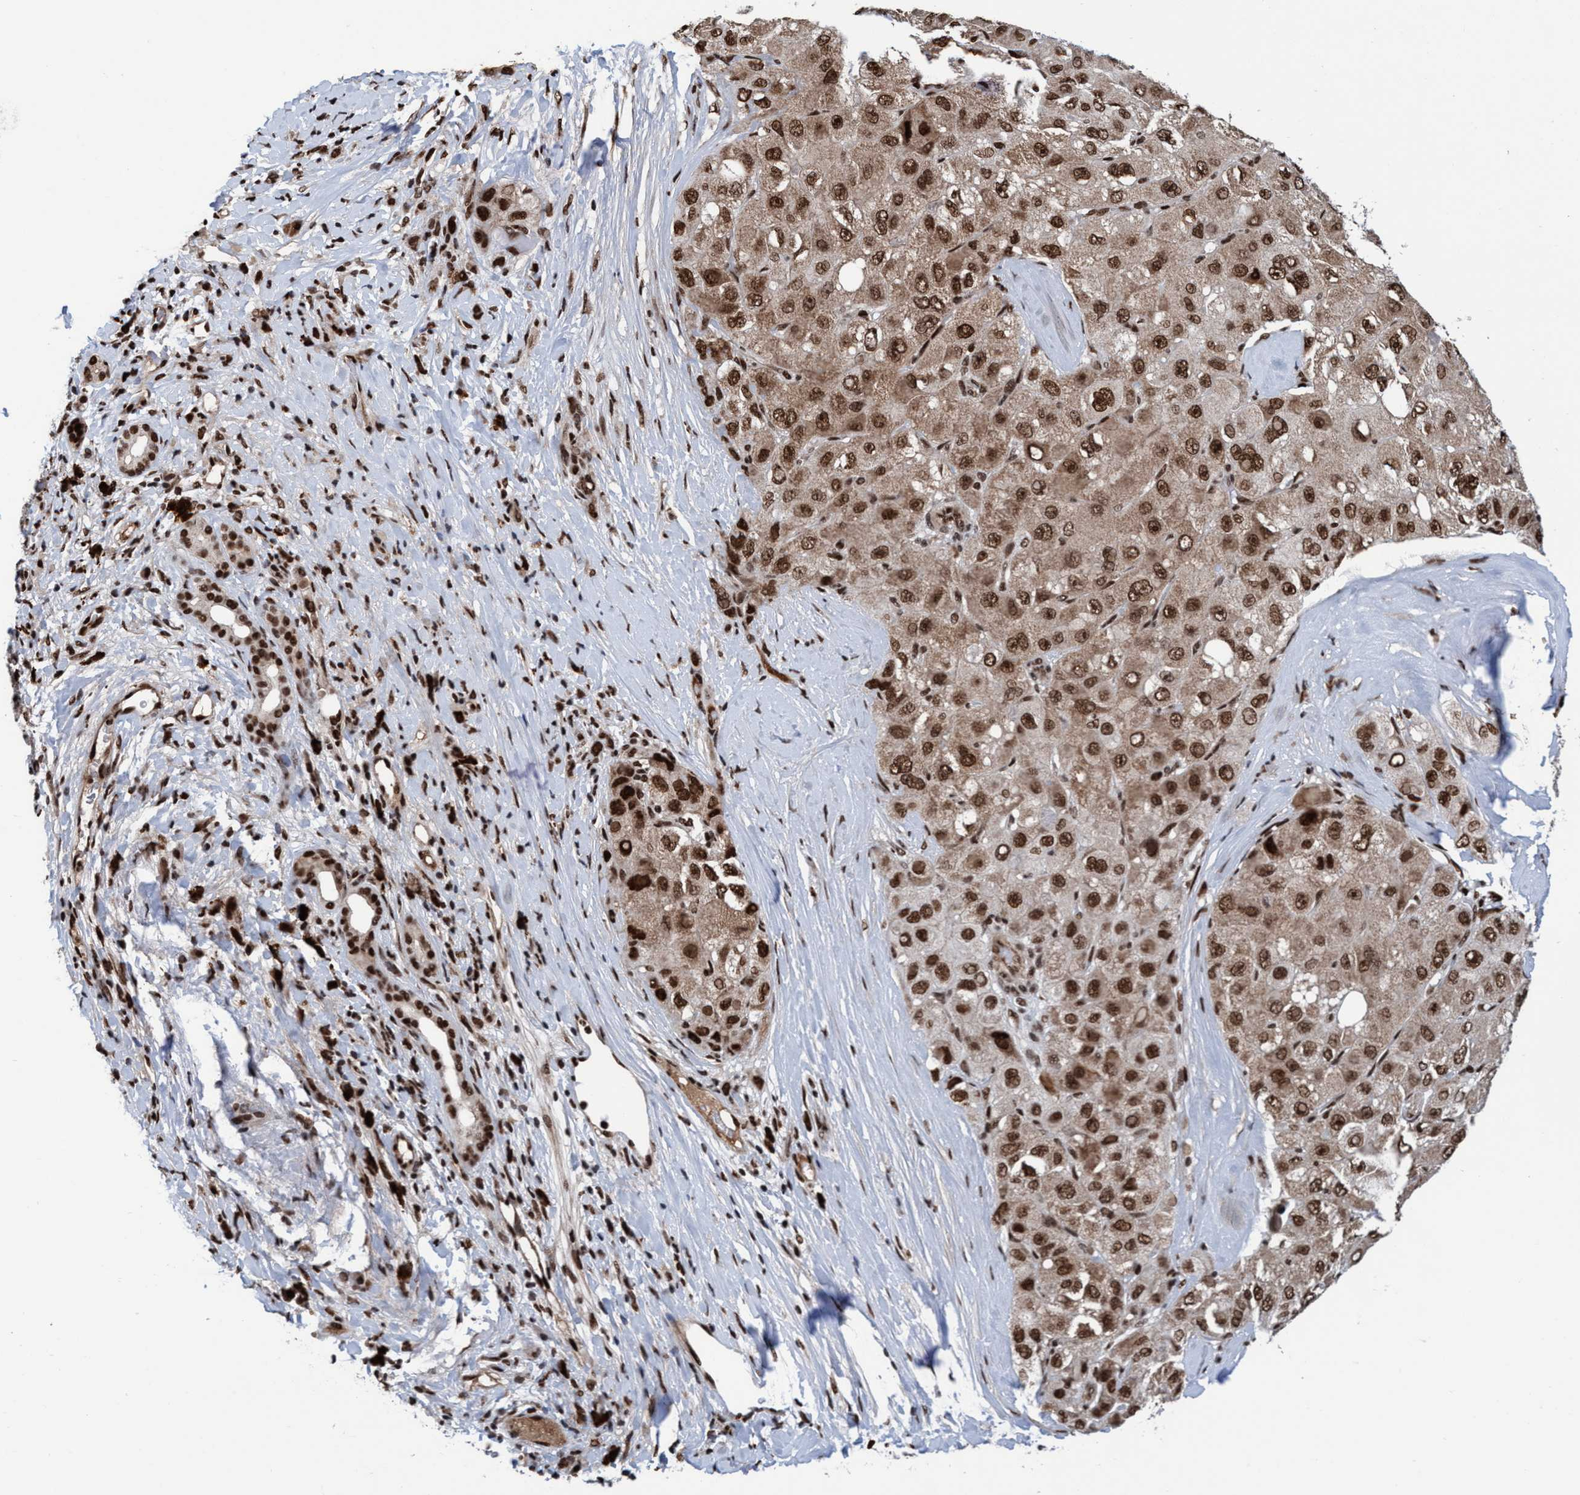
{"staining": {"intensity": "moderate", "quantity": ">75%", "location": "cytoplasmic/membranous,nuclear"}, "tissue": "liver cancer", "cell_type": "Tumor cells", "image_type": "cancer", "snomed": [{"axis": "morphology", "description": "Carcinoma, Hepatocellular, NOS"}, {"axis": "topography", "description": "Liver"}], "caption": "Moderate cytoplasmic/membranous and nuclear expression for a protein is appreciated in about >75% of tumor cells of hepatocellular carcinoma (liver) using immunohistochemistry (IHC).", "gene": "TOPBP1", "patient": {"sex": "male", "age": 80}}